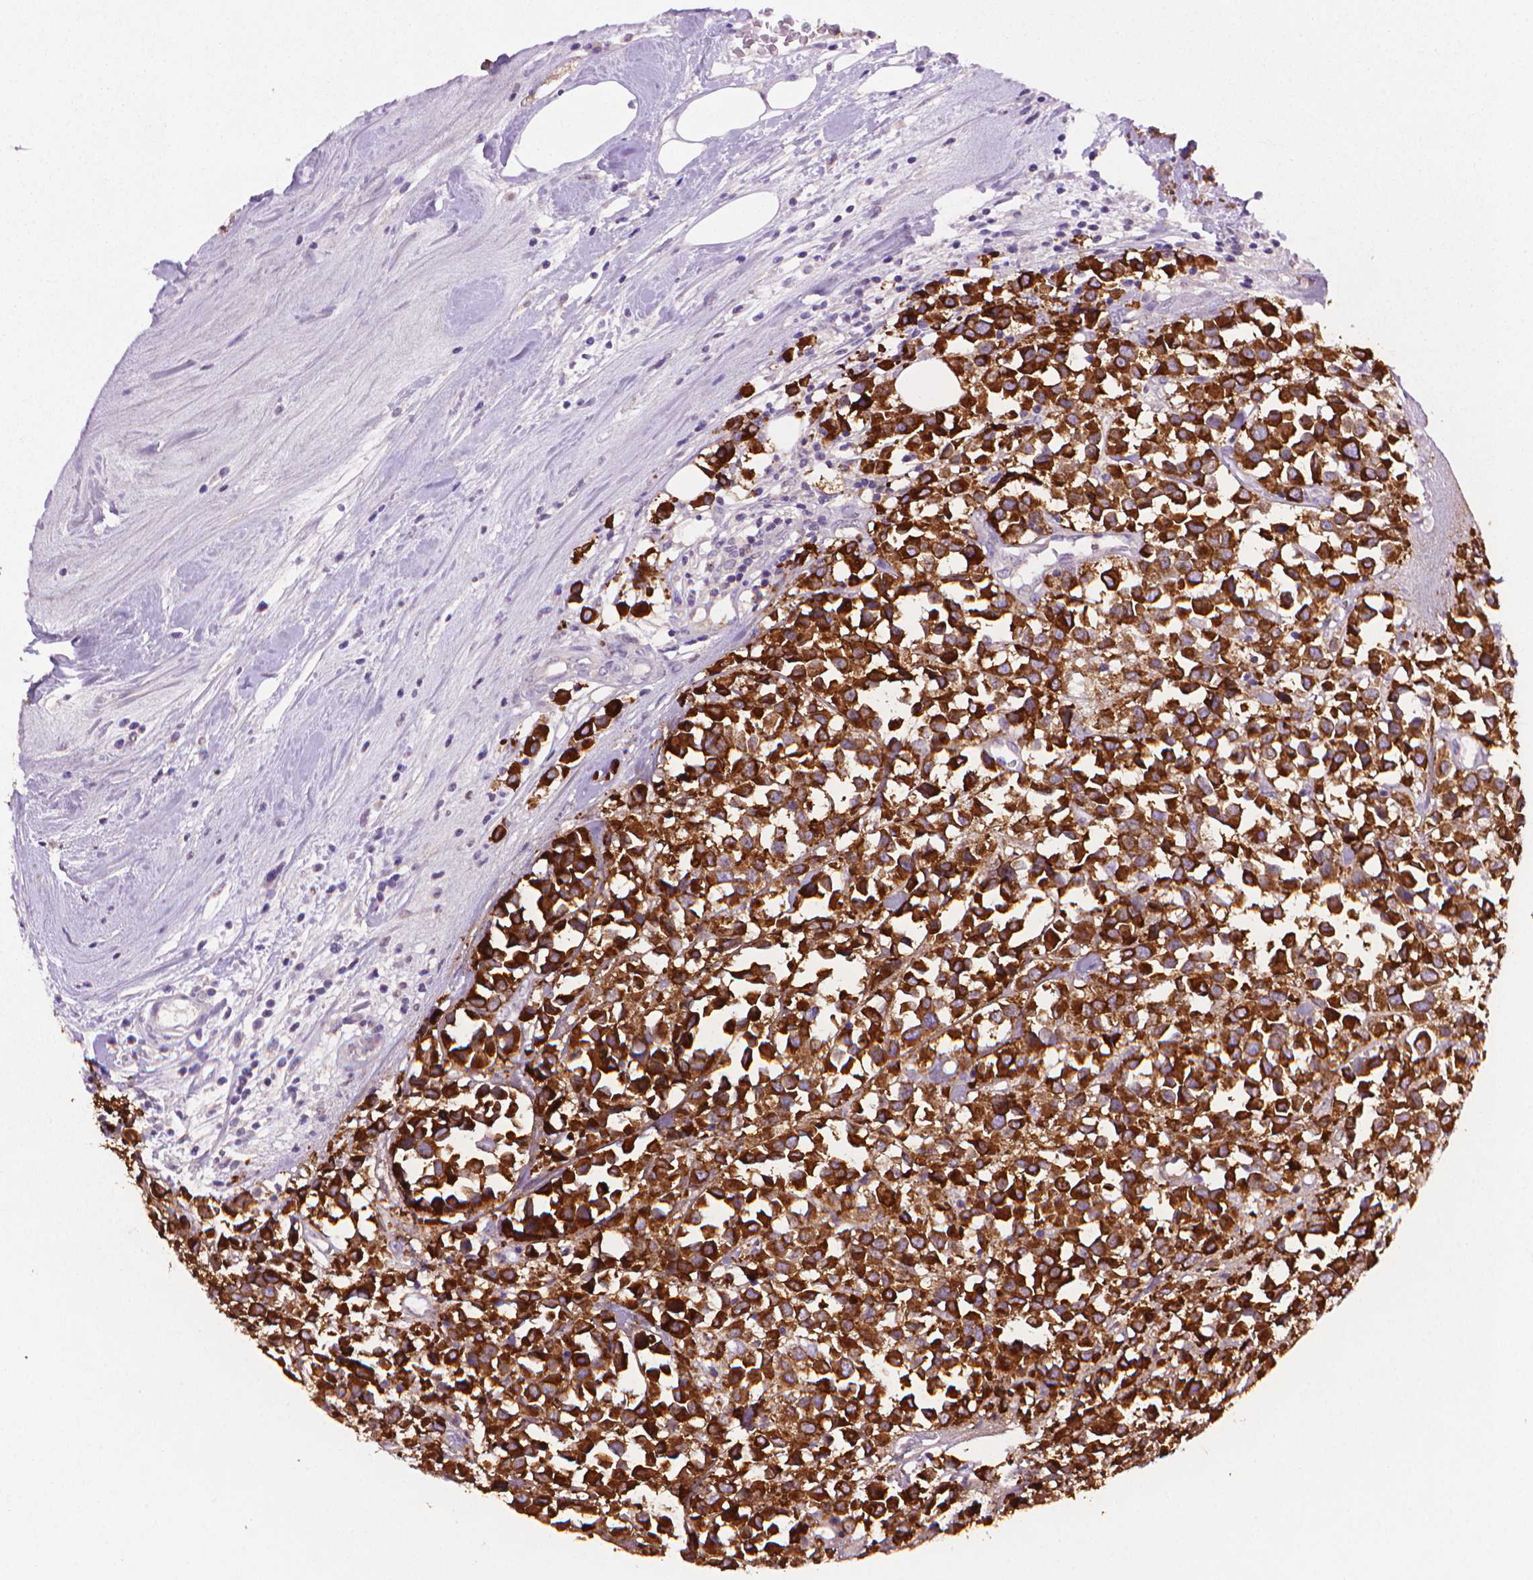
{"staining": {"intensity": "strong", "quantity": ">75%", "location": "cytoplasmic/membranous"}, "tissue": "breast cancer", "cell_type": "Tumor cells", "image_type": "cancer", "snomed": [{"axis": "morphology", "description": "Duct carcinoma"}, {"axis": "topography", "description": "Breast"}], "caption": "DAB immunohistochemical staining of breast infiltrating ductal carcinoma demonstrates strong cytoplasmic/membranous protein positivity in approximately >75% of tumor cells.", "gene": "MUC1", "patient": {"sex": "female", "age": 61}}